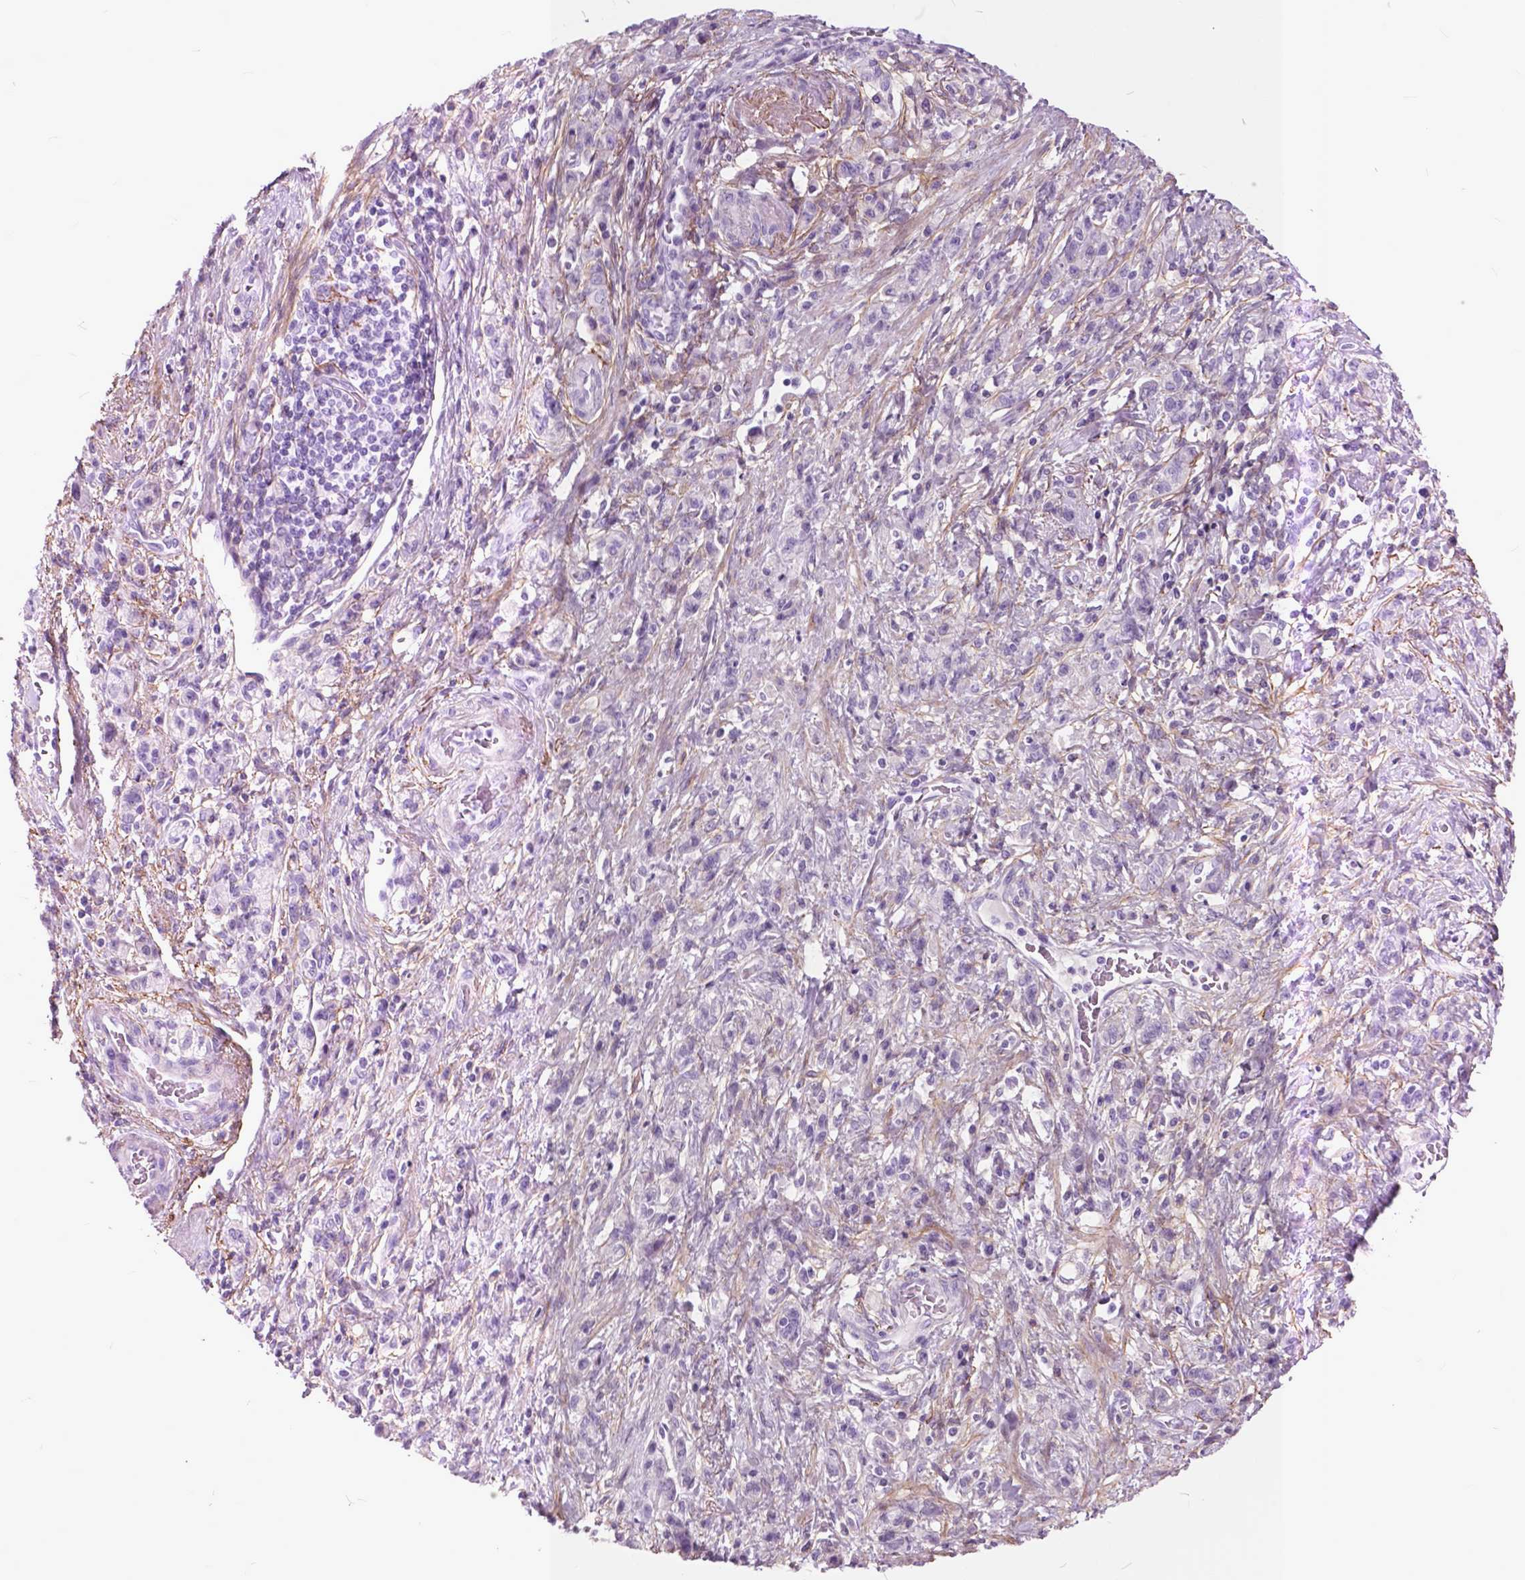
{"staining": {"intensity": "negative", "quantity": "none", "location": "none"}, "tissue": "stomach cancer", "cell_type": "Tumor cells", "image_type": "cancer", "snomed": [{"axis": "morphology", "description": "Adenocarcinoma, NOS"}, {"axis": "topography", "description": "Stomach"}], "caption": "Tumor cells show no significant expression in adenocarcinoma (stomach).", "gene": "GDF9", "patient": {"sex": "male", "age": 77}}